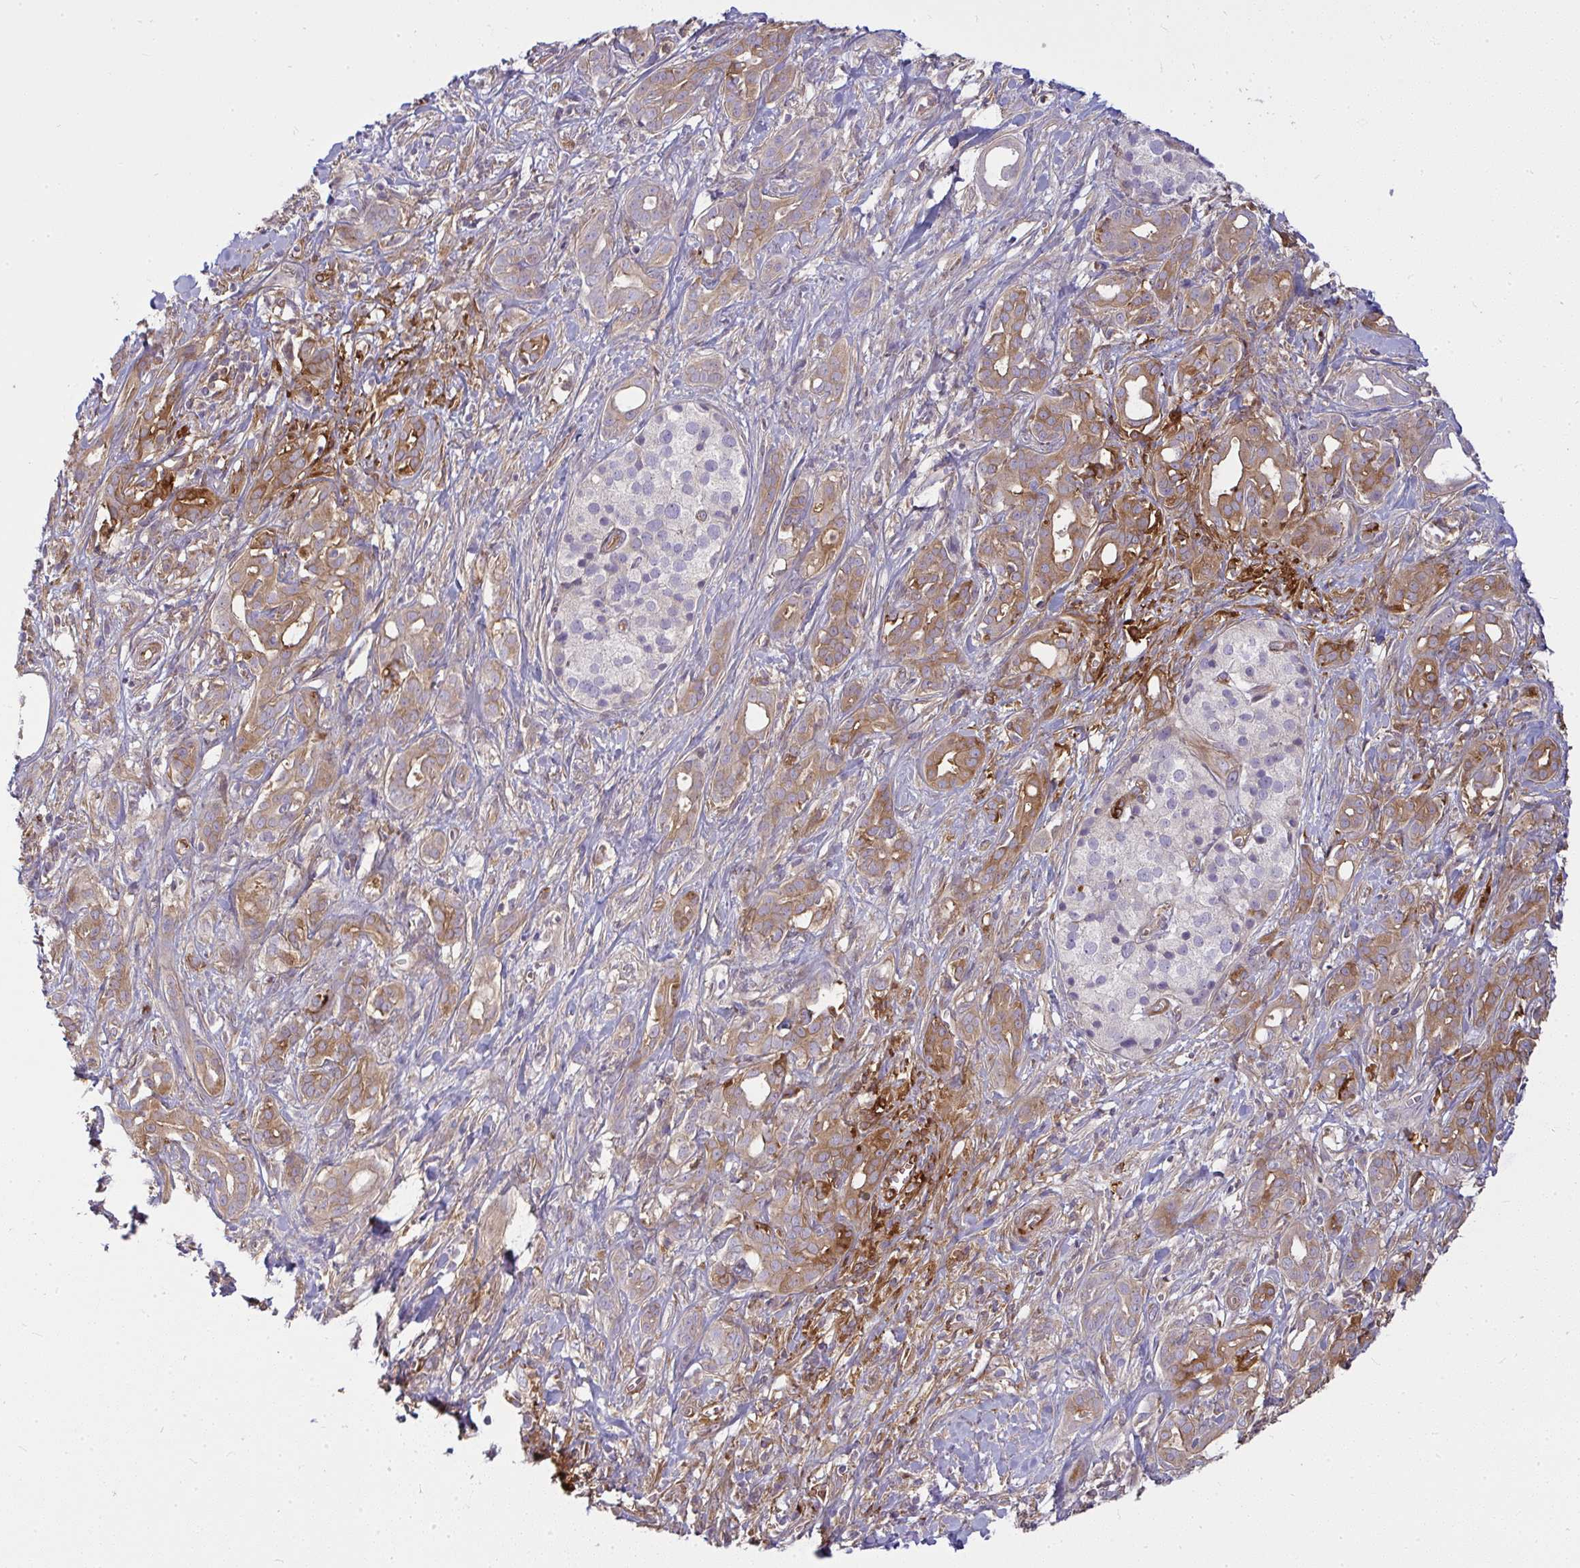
{"staining": {"intensity": "moderate", "quantity": "25%-75%", "location": "cytoplasmic/membranous"}, "tissue": "pancreatic cancer", "cell_type": "Tumor cells", "image_type": "cancer", "snomed": [{"axis": "morphology", "description": "Adenocarcinoma, NOS"}, {"axis": "topography", "description": "Pancreas"}], "caption": "DAB (3,3'-diaminobenzidine) immunohistochemical staining of human adenocarcinoma (pancreatic) displays moderate cytoplasmic/membranous protein expression in approximately 25%-75% of tumor cells.", "gene": "IFIT3", "patient": {"sex": "male", "age": 61}}